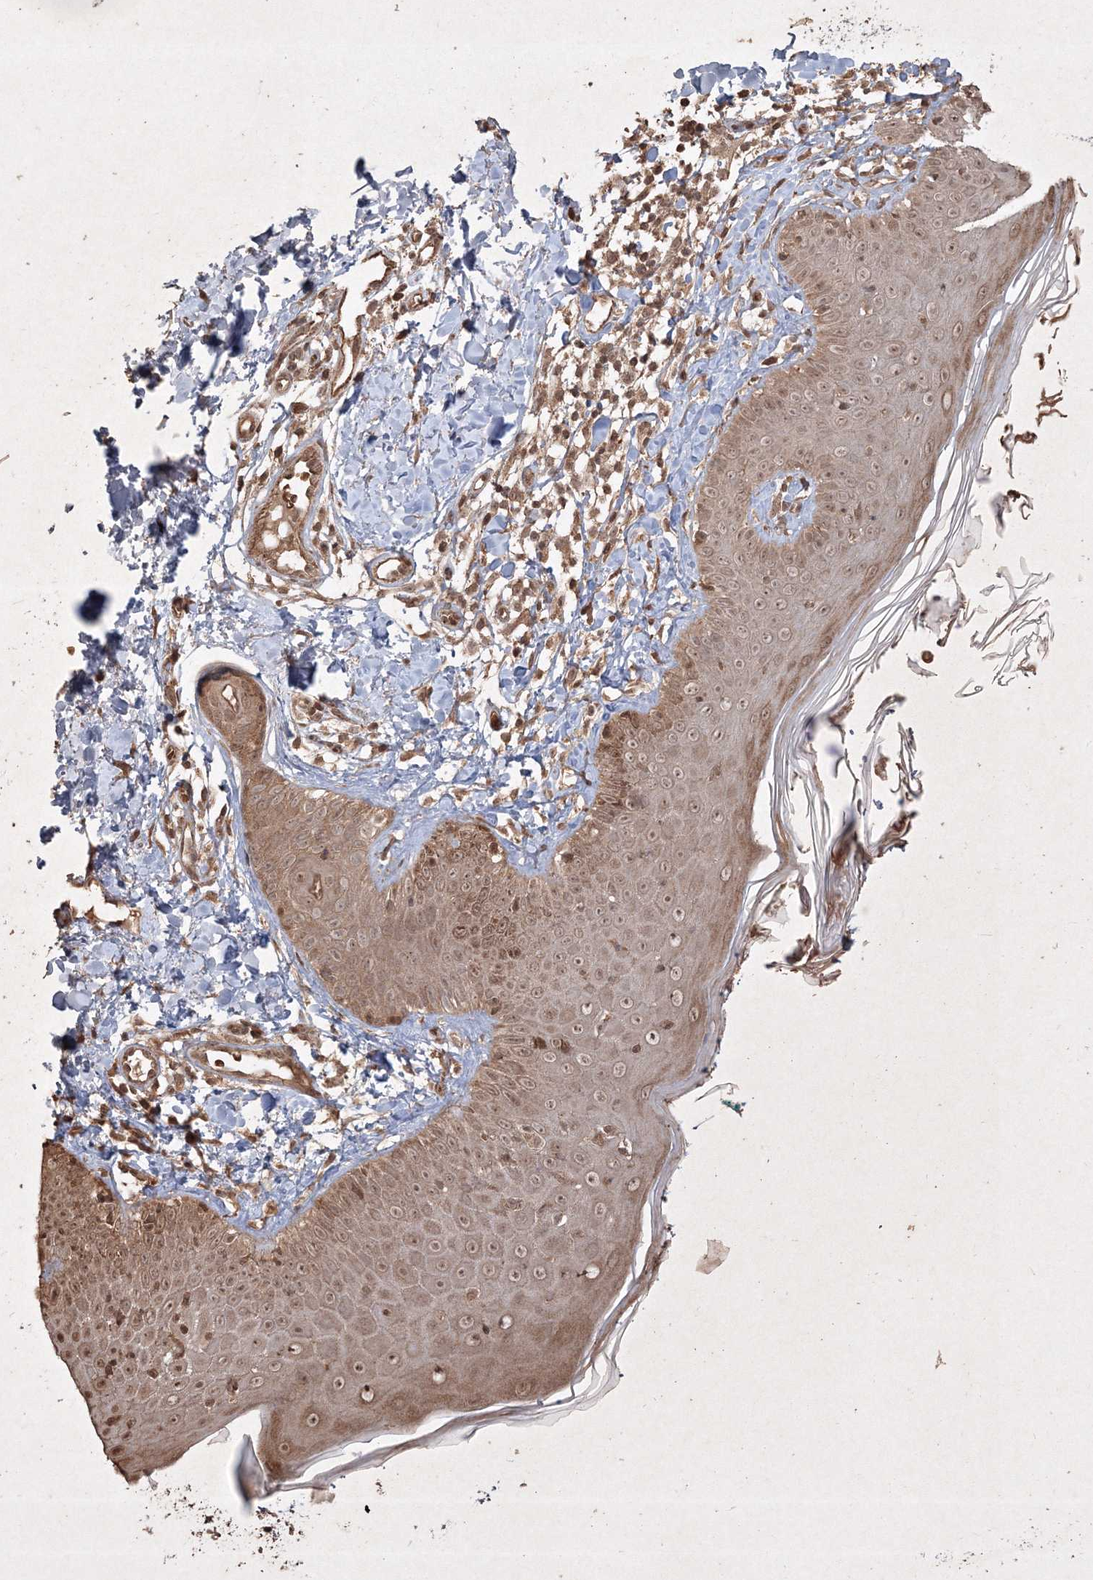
{"staining": {"intensity": "moderate", "quantity": ">75%", "location": "cytoplasmic/membranous,nuclear"}, "tissue": "skin", "cell_type": "Fibroblasts", "image_type": "normal", "snomed": [{"axis": "morphology", "description": "Normal tissue, NOS"}, {"axis": "topography", "description": "Skin"}], "caption": "Immunohistochemistry (IHC) staining of normal skin, which shows medium levels of moderate cytoplasmic/membranous,nuclear positivity in about >75% of fibroblasts indicating moderate cytoplasmic/membranous,nuclear protein staining. The staining was performed using DAB (brown) for protein detection and nuclei were counterstained in hematoxylin (blue).", "gene": "PELI3", "patient": {"sex": "male", "age": 52}}